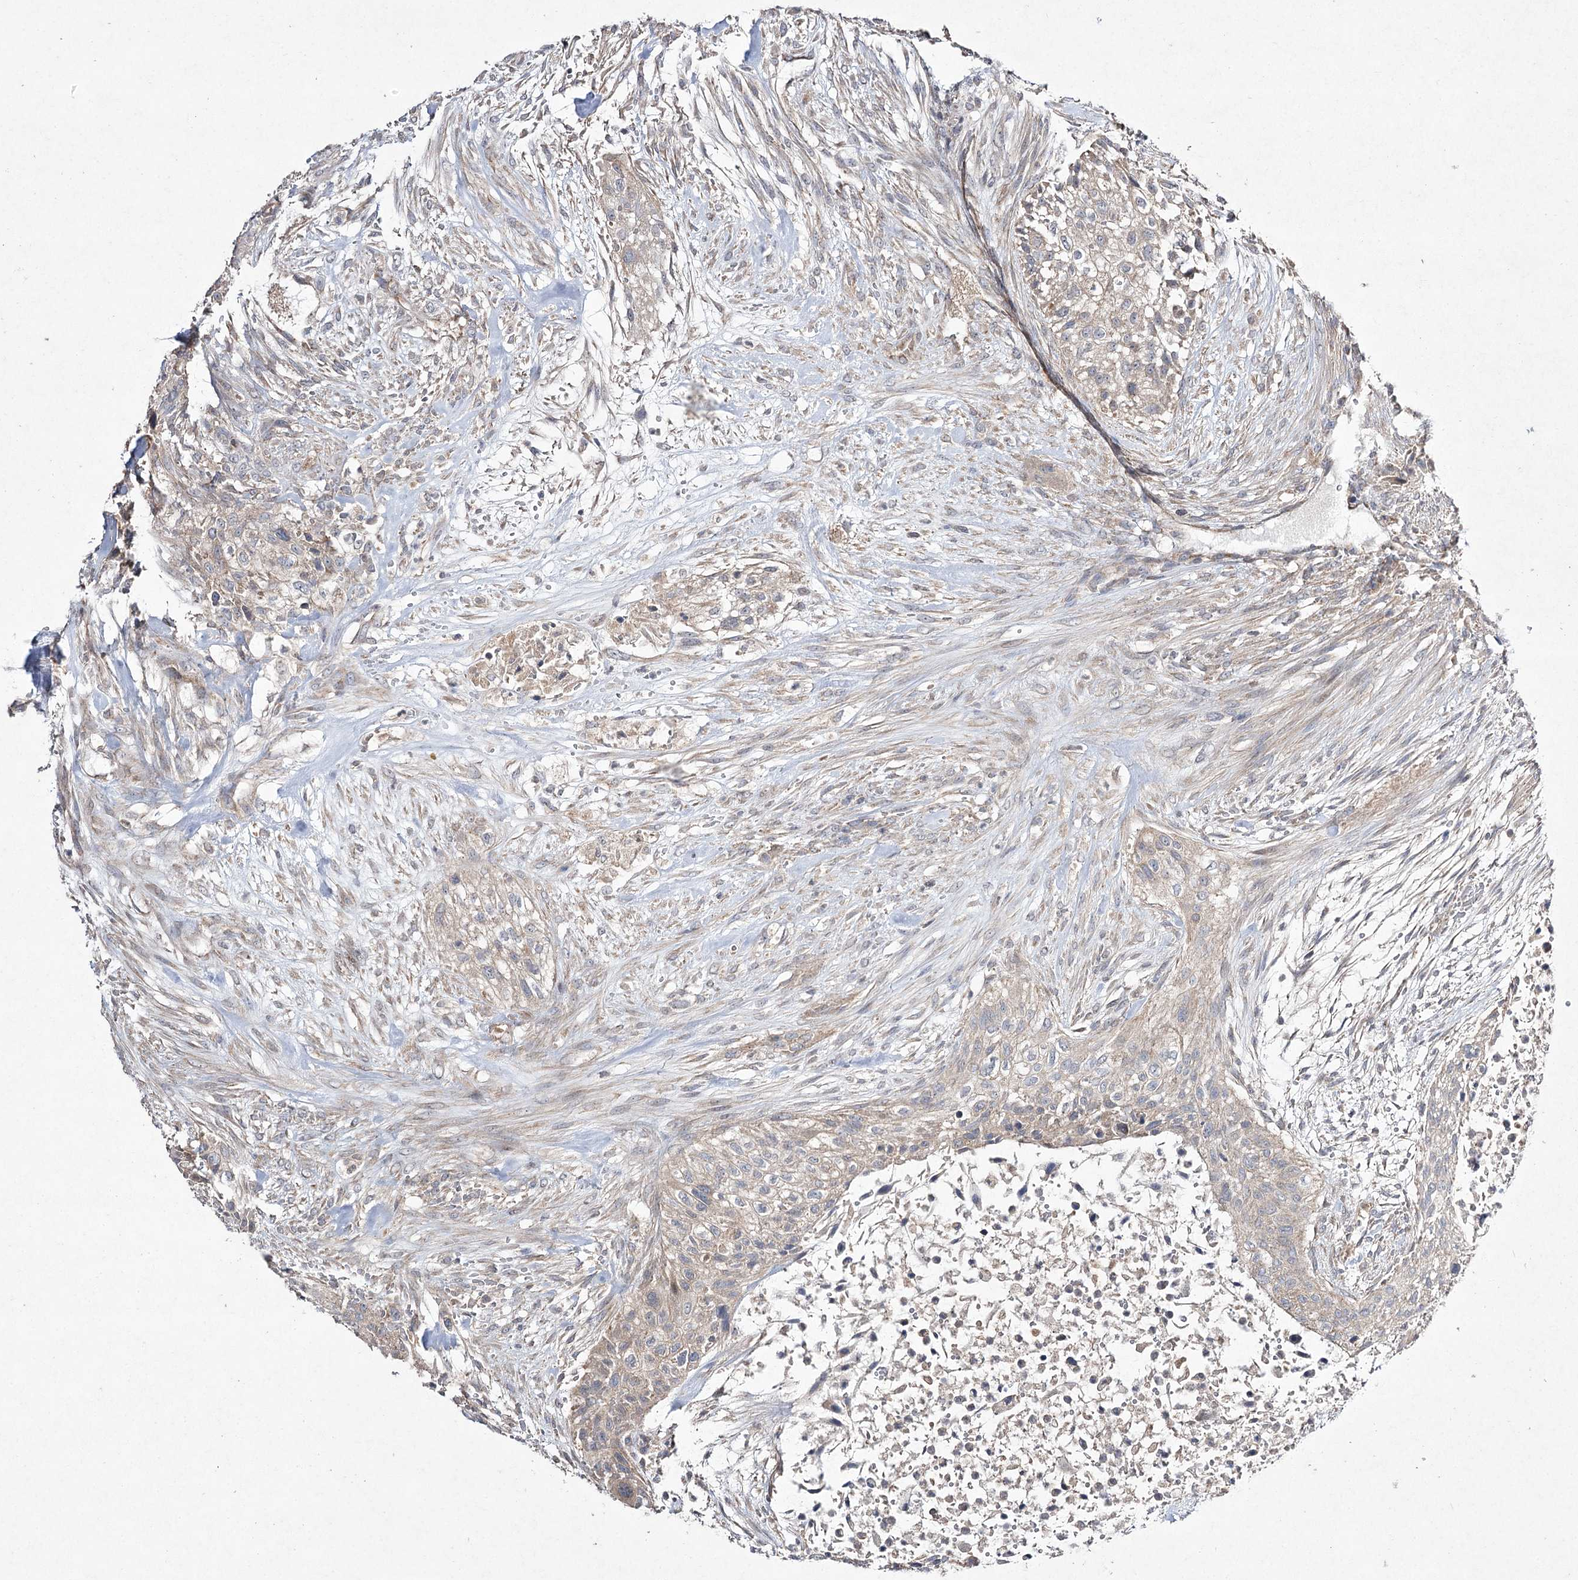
{"staining": {"intensity": "weak", "quantity": "<25%", "location": "cytoplasmic/membranous"}, "tissue": "urothelial cancer", "cell_type": "Tumor cells", "image_type": "cancer", "snomed": [{"axis": "morphology", "description": "Urothelial carcinoma, High grade"}, {"axis": "topography", "description": "Urinary bladder"}], "caption": "Photomicrograph shows no protein staining in tumor cells of urothelial carcinoma (high-grade) tissue.", "gene": "FANCL", "patient": {"sex": "male", "age": 35}}